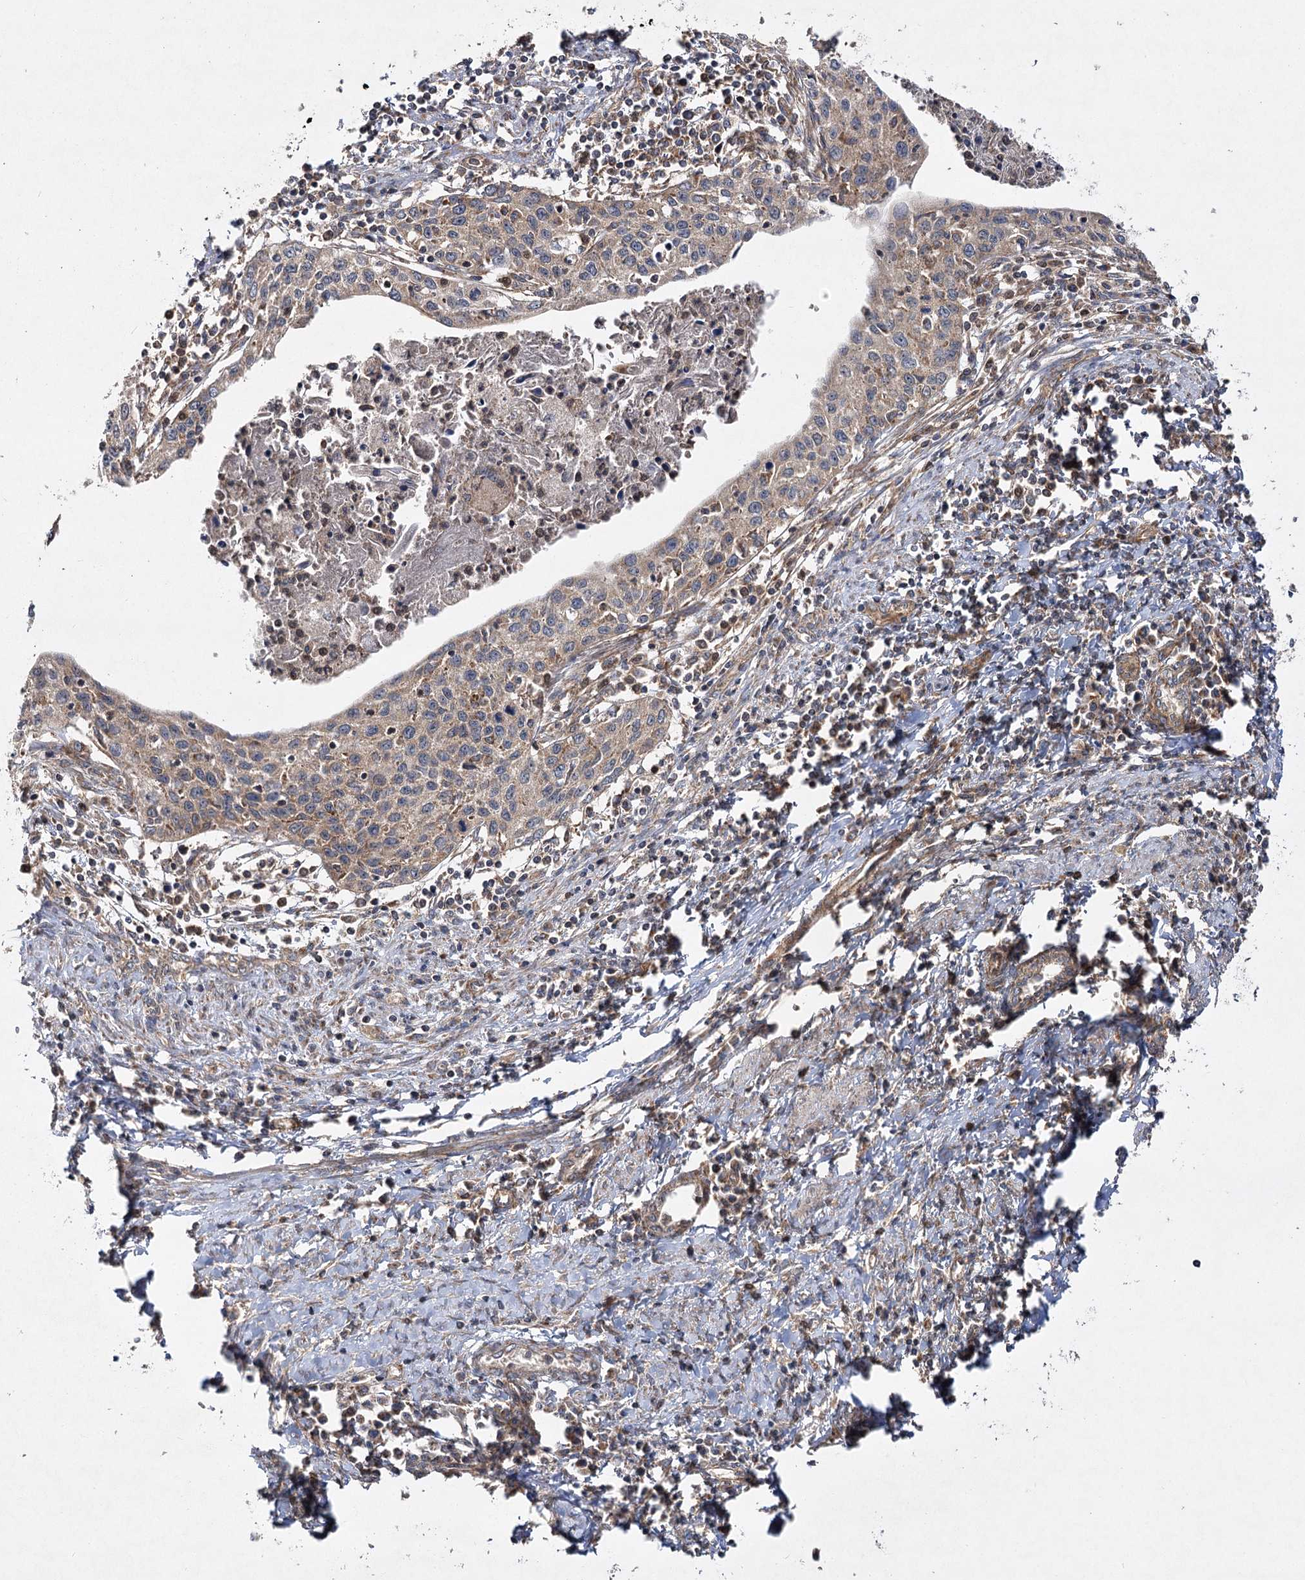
{"staining": {"intensity": "weak", "quantity": "<25%", "location": "cytoplasmic/membranous"}, "tissue": "cervical cancer", "cell_type": "Tumor cells", "image_type": "cancer", "snomed": [{"axis": "morphology", "description": "Squamous cell carcinoma, NOS"}, {"axis": "topography", "description": "Cervix"}], "caption": "Tumor cells show no significant staining in squamous cell carcinoma (cervical). The staining was performed using DAB to visualize the protein expression in brown, while the nuclei were stained in blue with hematoxylin (Magnification: 20x).", "gene": "DNAJC13", "patient": {"sex": "female", "age": 32}}